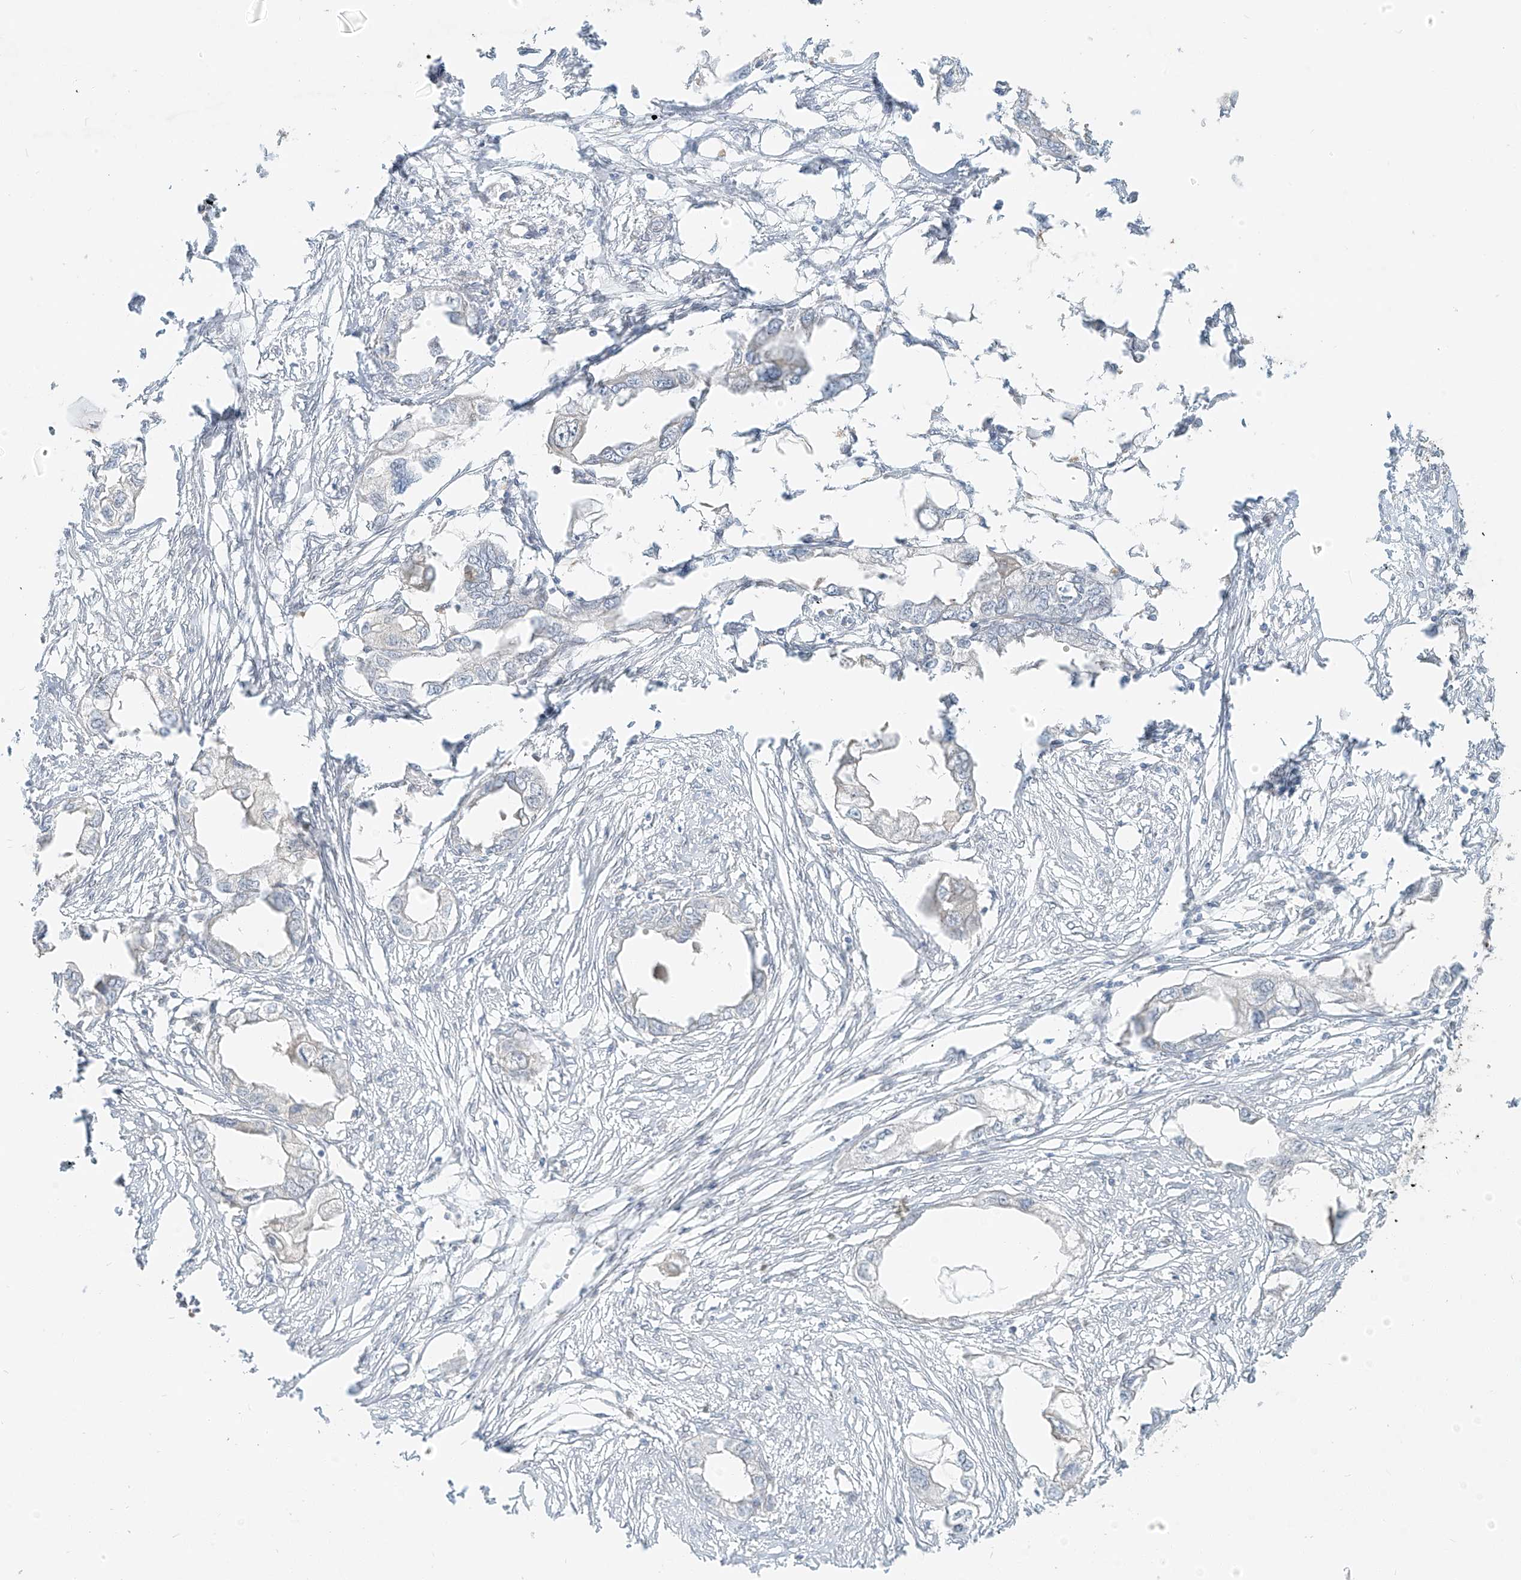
{"staining": {"intensity": "negative", "quantity": "none", "location": "none"}, "tissue": "endometrial cancer", "cell_type": "Tumor cells", "image_type": "cancer", "snomed": [{"axis": "morphology", "description": "Adenocarcinoma, NOS"}, {"axis": "morphology", "description": "Adenocarcinoma, metastatic, NOS"}, {"axis": "topography", "description": "Adipose tissue"}, {"axis": "topography", "description": "Endometrium"}], "caption": "A histopathology image of human endometrial cancer is negative for staining in tumor cells.", "gene": "ZNF774", "patient": {"sex": "female", "age": 67}}